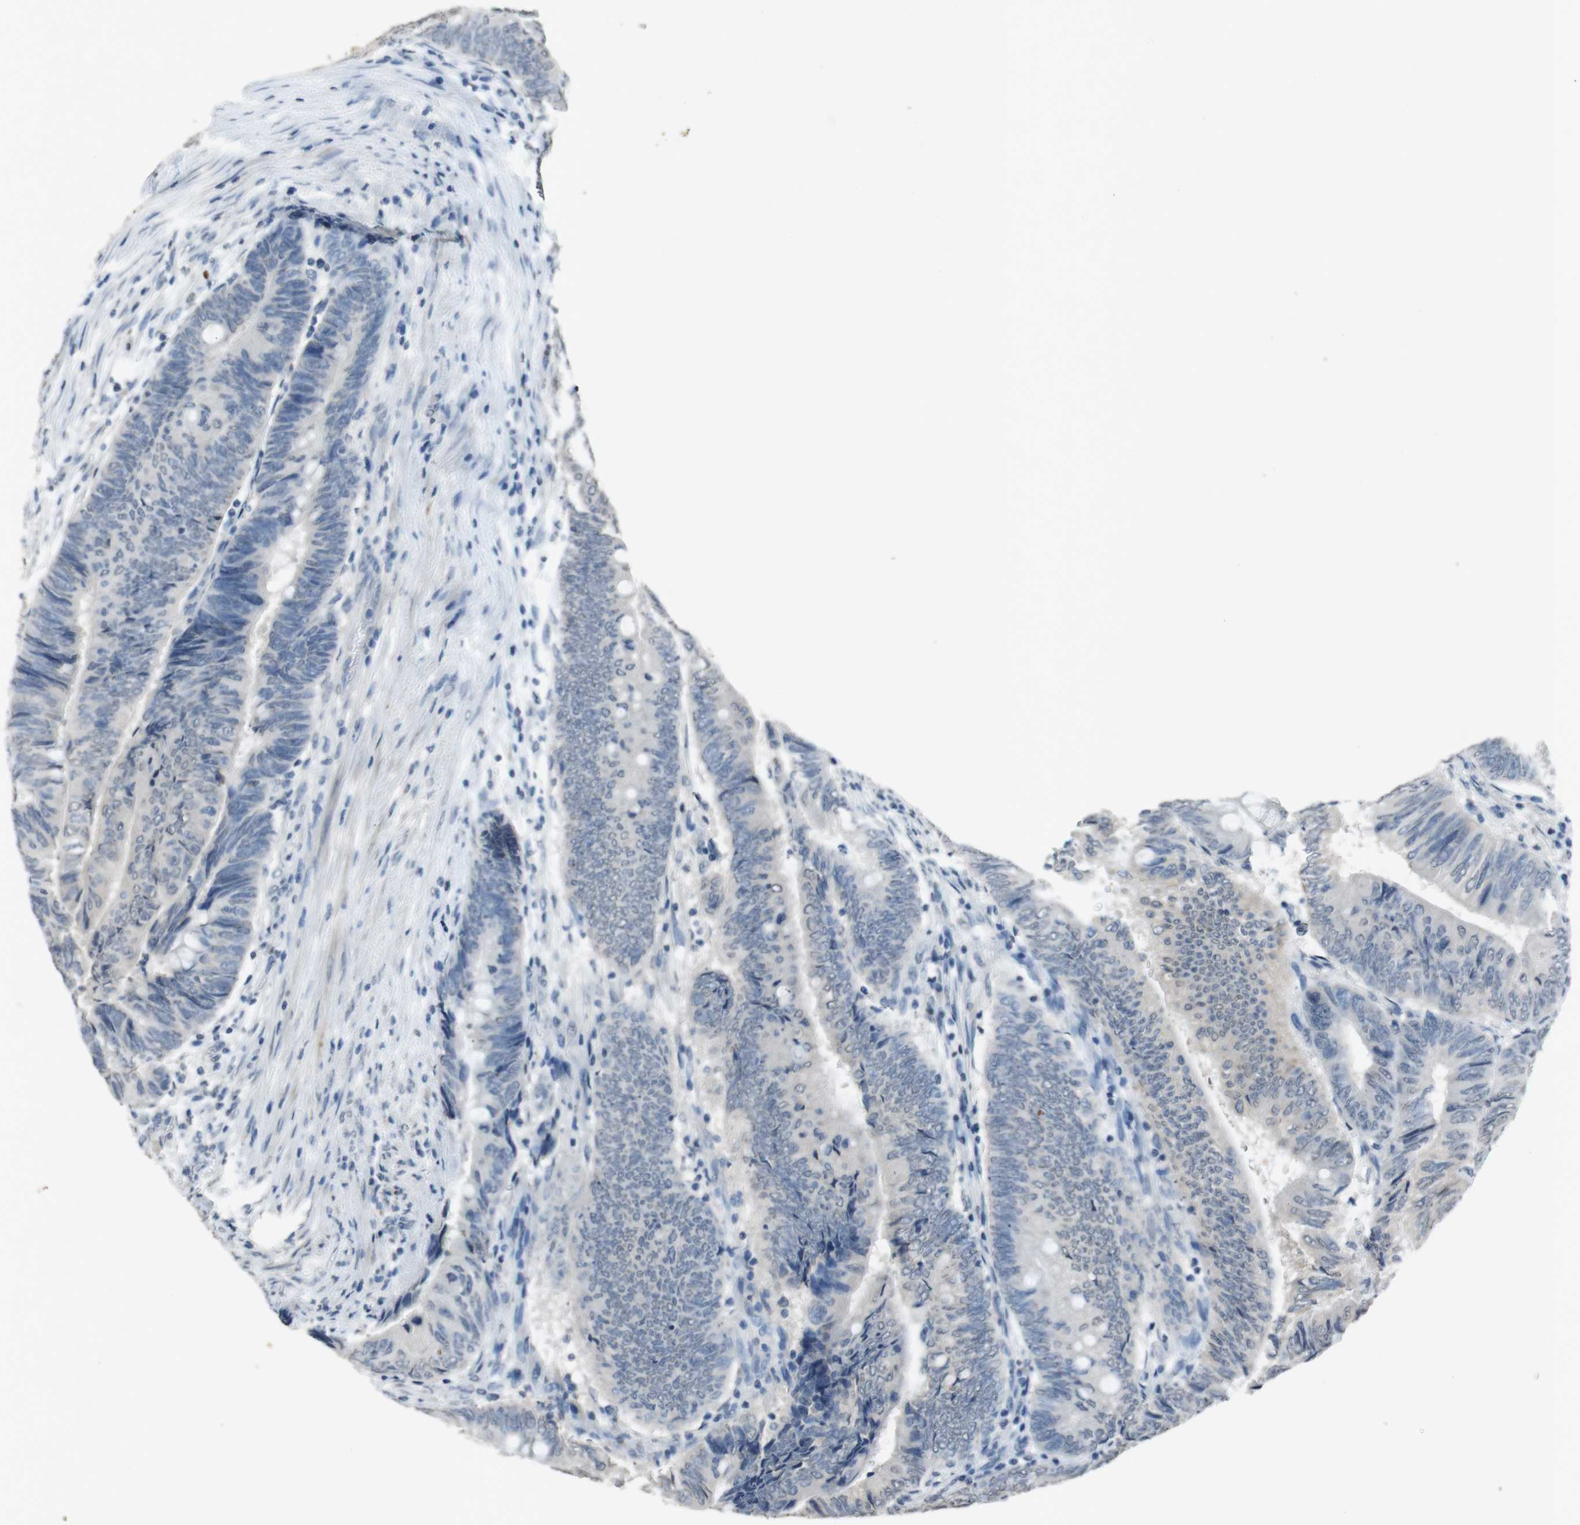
{"staining": {"intensity": "negative", "quantity": "none", "location": "none"}, "tissue": "colorectal cancer", "cell_type": "Tumor cells", "image_type": "cancer", "snomed": [{"axis": "morphology", "description": "Normal tissue, NOS"}, {"axis": "morphology", "description": "Adenocarcinoma, NOS"}, {"axis": "topography", "description": "Rectum"}, {"axis": "topography", "description": "Peripheral nerve tissue"}], "caption": "An image of colorectal cancer stained for a protein demonstrates no brown staining in tumor cells.", "gene": "STBD1", "patient": {"sex": "male", "age": 92}}